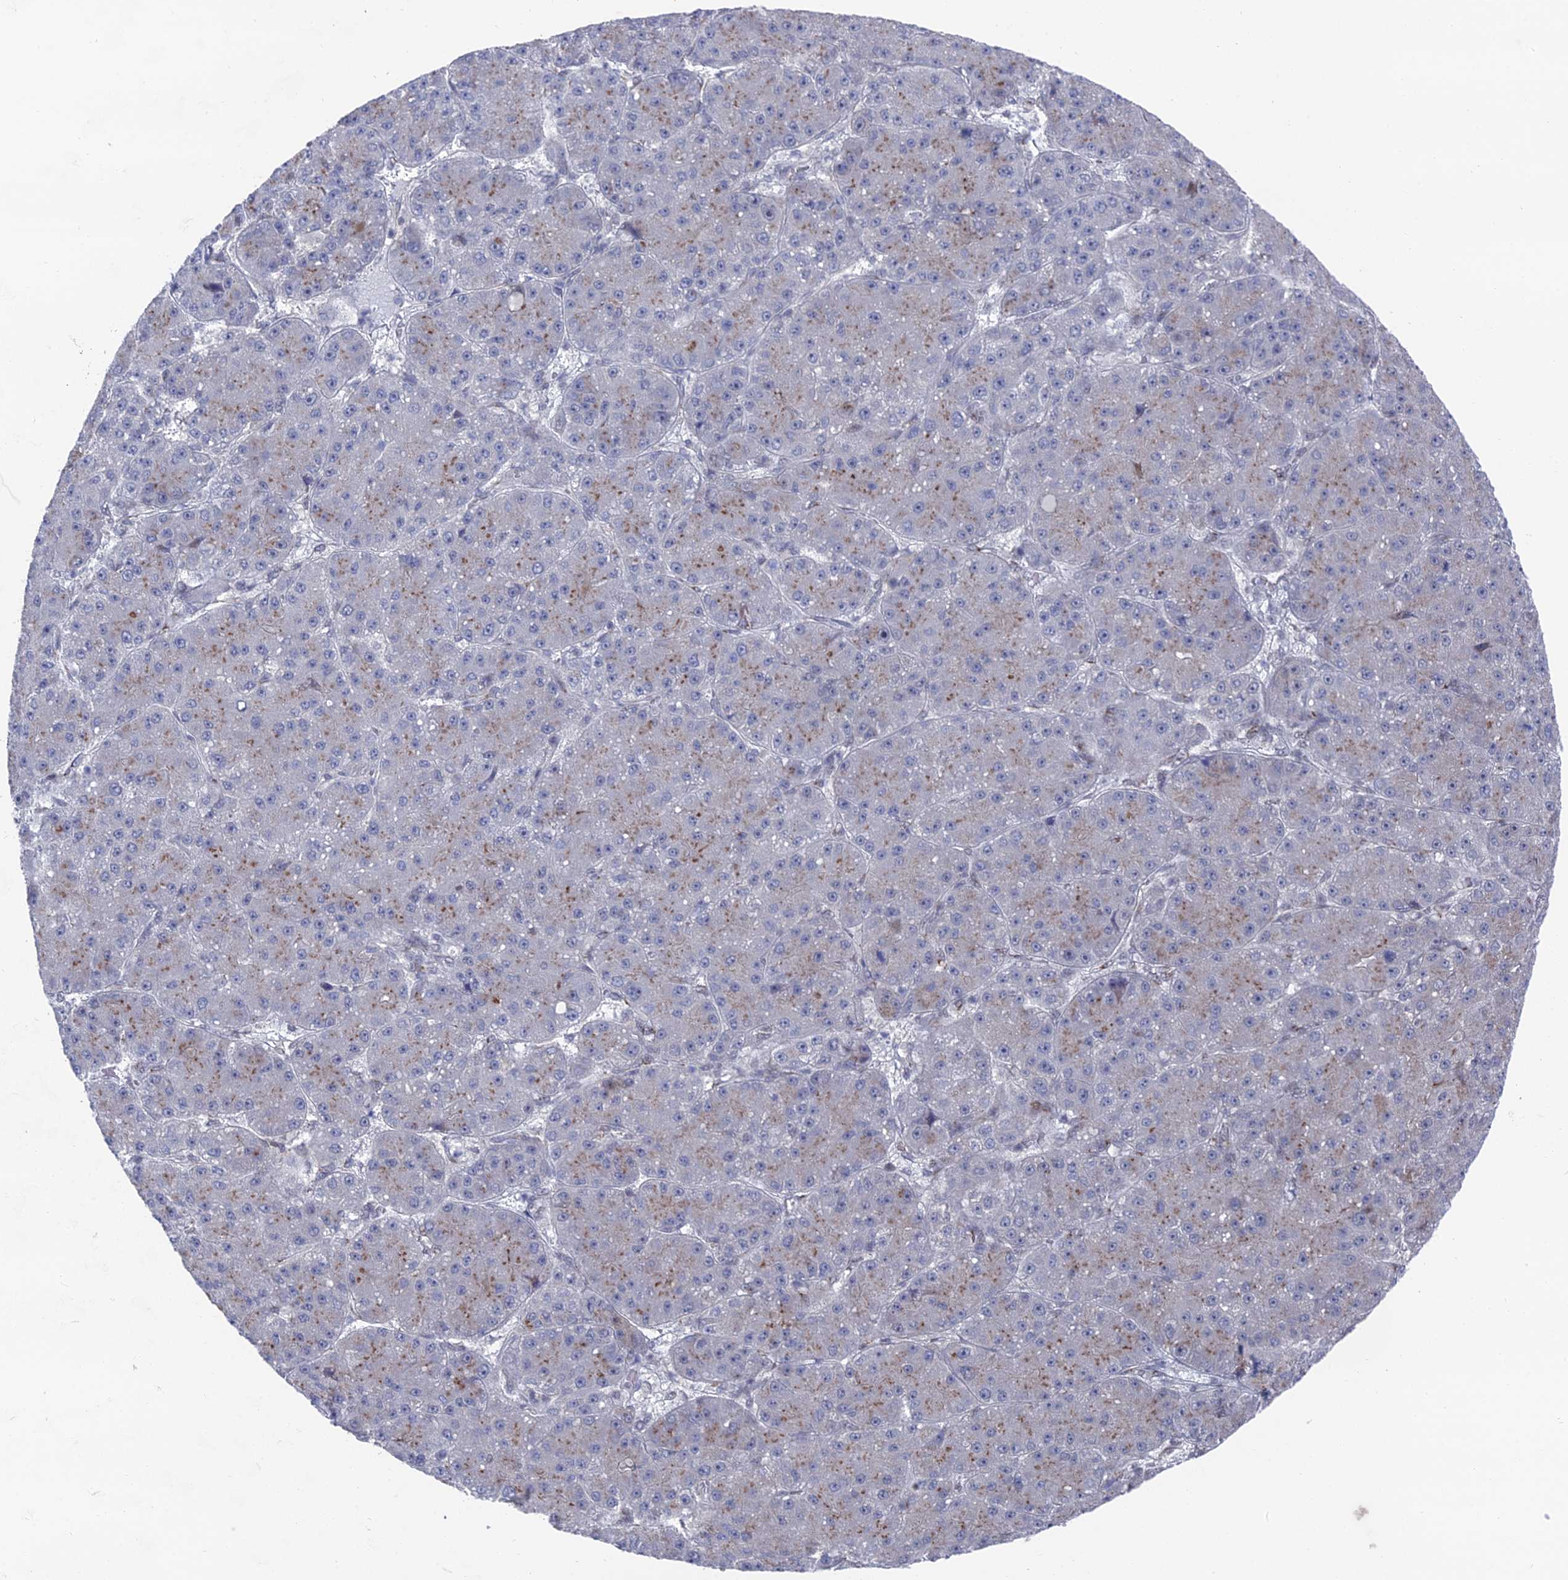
{"staining": {"intensity": "moderate", "quantity": "<25%", "location": "cytoplasmic/membranous"}, "tissue": "liver cancer", "cell_type": "Tumor cells", "image_type": "cancer", "snomed": [{"axis": "morphology", "description": "Carcinoma, Hepatocellular, NOS"}, {"axis": "topography", "description": "Liver"}], "caption": "The histopathology image demonstrates immunohistochemical staining of liver cancer (hepatocellular carcinoma). There is moderate cytoplasmic/membranous positivity is appreciated in approximately <25% of tumor cells. Using DAB (brown) and hematoxylin (blue) stains, captured at high magnification using brightfield microscopy.", "gene": "FHIP2A", "patient": {"sex": "male", "age": 67}}